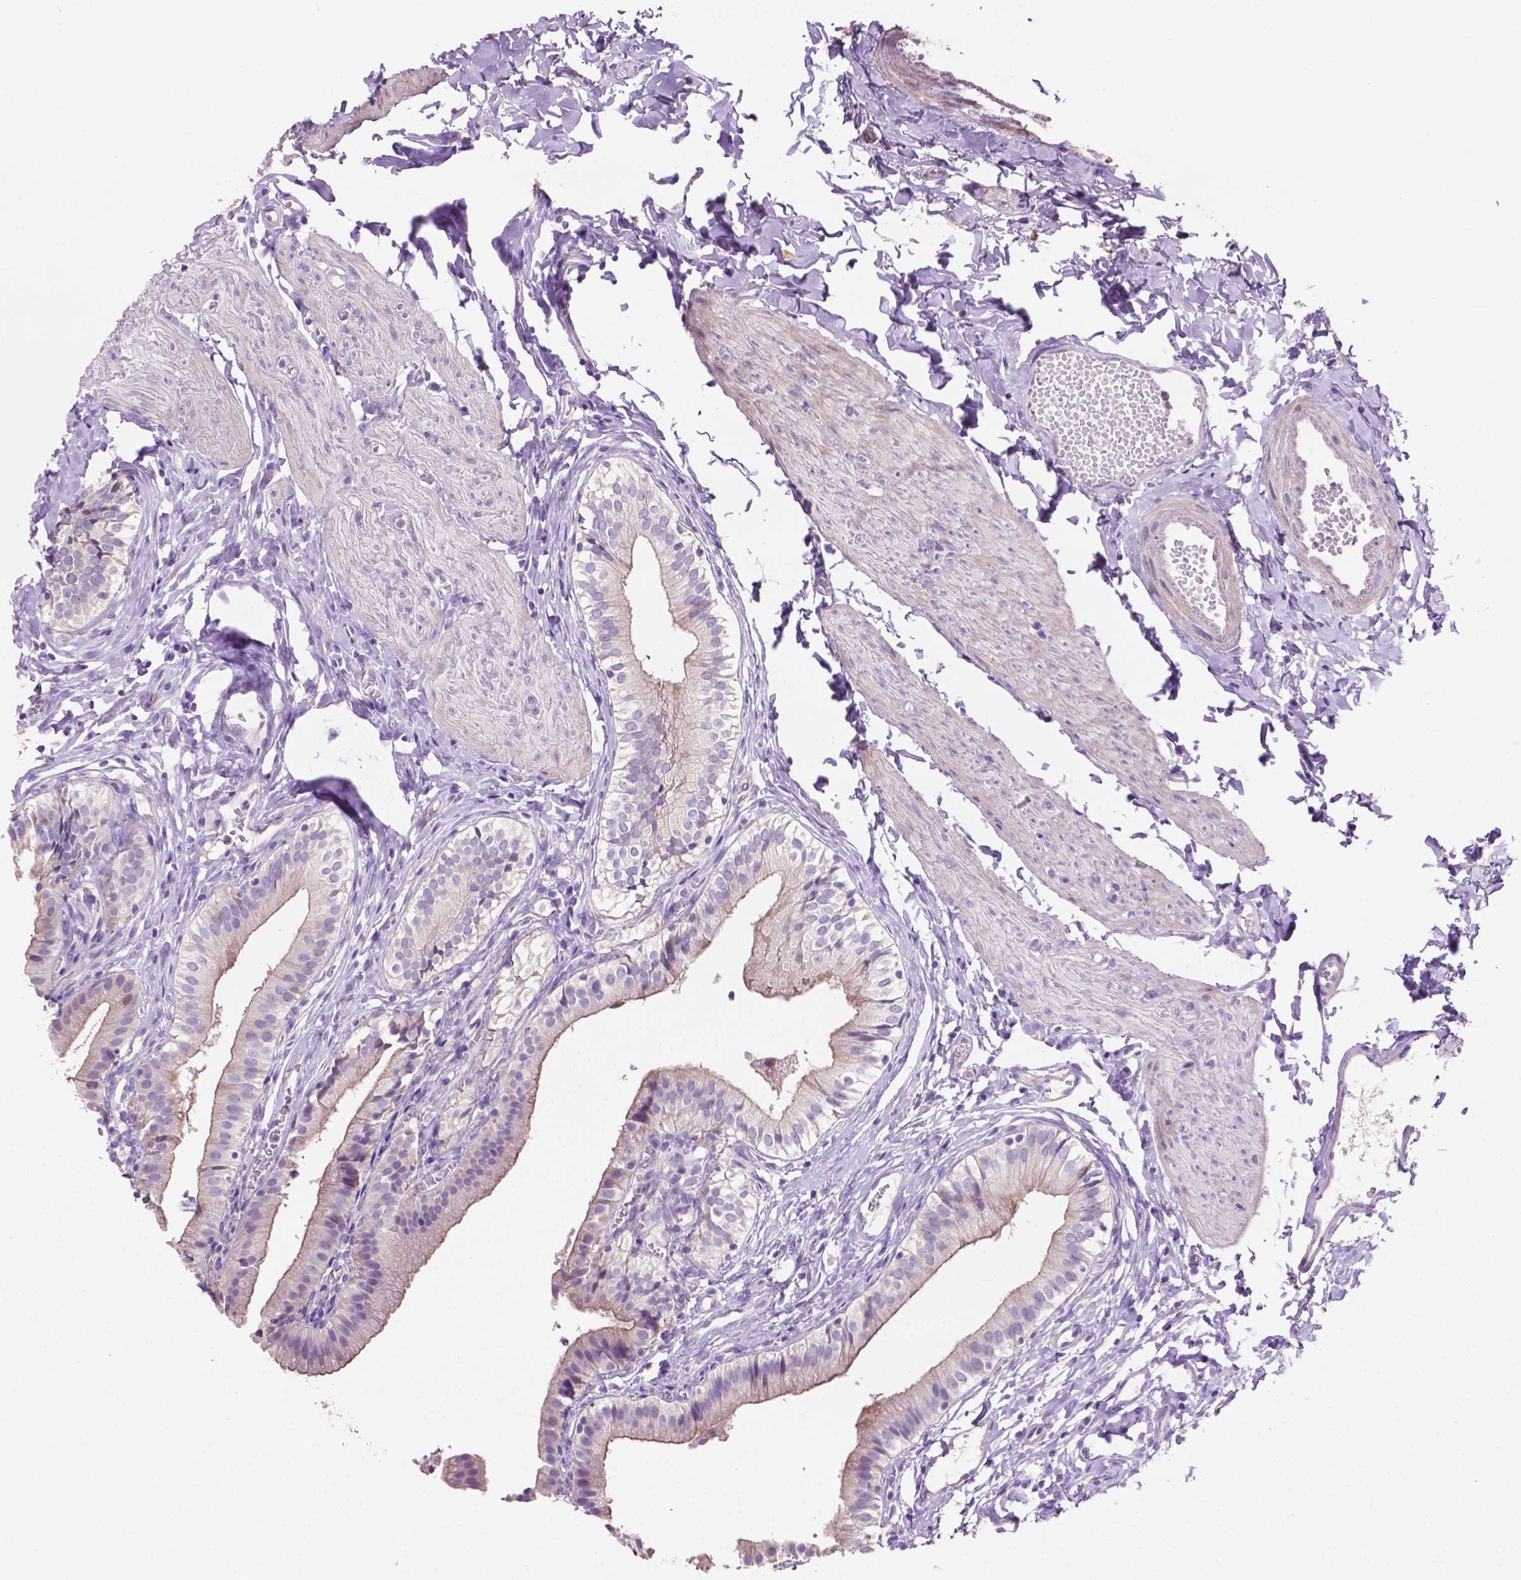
{"staining": {"intensity": "weak", "quantity": "25%-75%", "location": "cytoplasmic/membranous"}, "tissue": "gallbladder", "cell_type": "Glandular cells", "image_type": "normal", "snomed": [{"axis": "morphology", "description": "Normal tissue, NOS"}, {"axis": "topography", "description": "Gallbladder"}], "caption": "Immunohistochemistry (IHC) staining of normal gallbladder, which shows low levels of weak cytoplasmic/membranous expression in about 25%-75% of glandular cells indicating weak cytoplasmic/membranous protein expression. The staining was performed using DAB (3,3'-diaminobenzidine) (brown) for protein detection and nuclei were counterstained in hematoxylin (blue).", "gene": "CLDN17", "patient": {"sex": "female", "age": 47}}